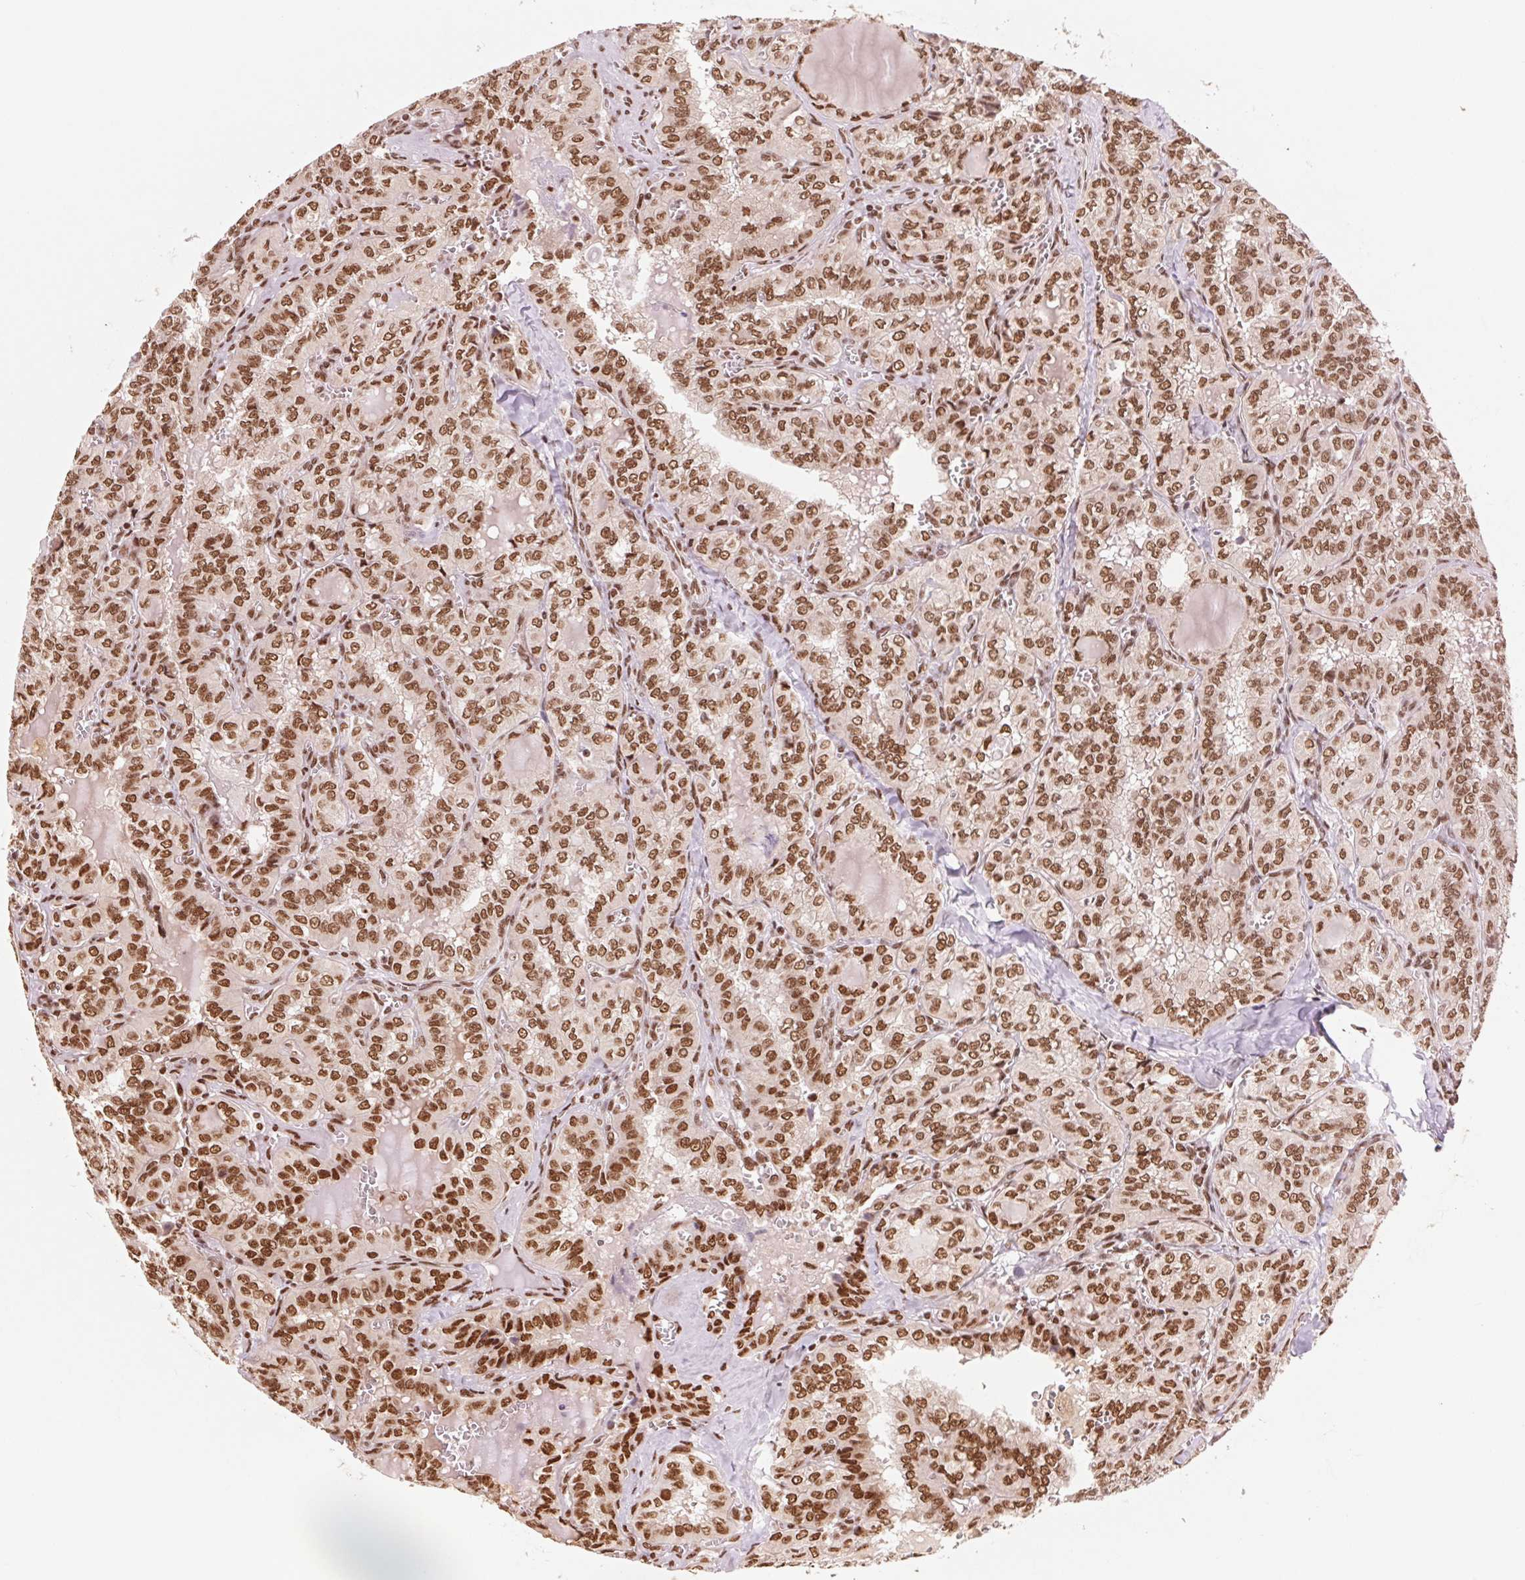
{"staining": {"intensity": "moderate", "quantity": ">75%", "location": "nuclear"}, "tissue": "thyroid cancer", "cell_type": "Tumor cells", "image_type": "cancer", "snomed": [{"axis": "morphology", "description": "Papillary adenocarcinoma, NOS"}, {"axis": "topography", "description": "Thyroid gland"}], "caption": "IHC staining of papillary adenocarcinoma (thyroid), which shows medium levels of moderate nuclear positivity in about >75% of tumor cells indicating moderate nuclear protein positivity. The staining was performed using DAB (brown) for protein detection and nuclei were counterstained in hematoxylin (blue).", "gene": "TTLL9", "patient": {"sex": "female", "age": 41}}